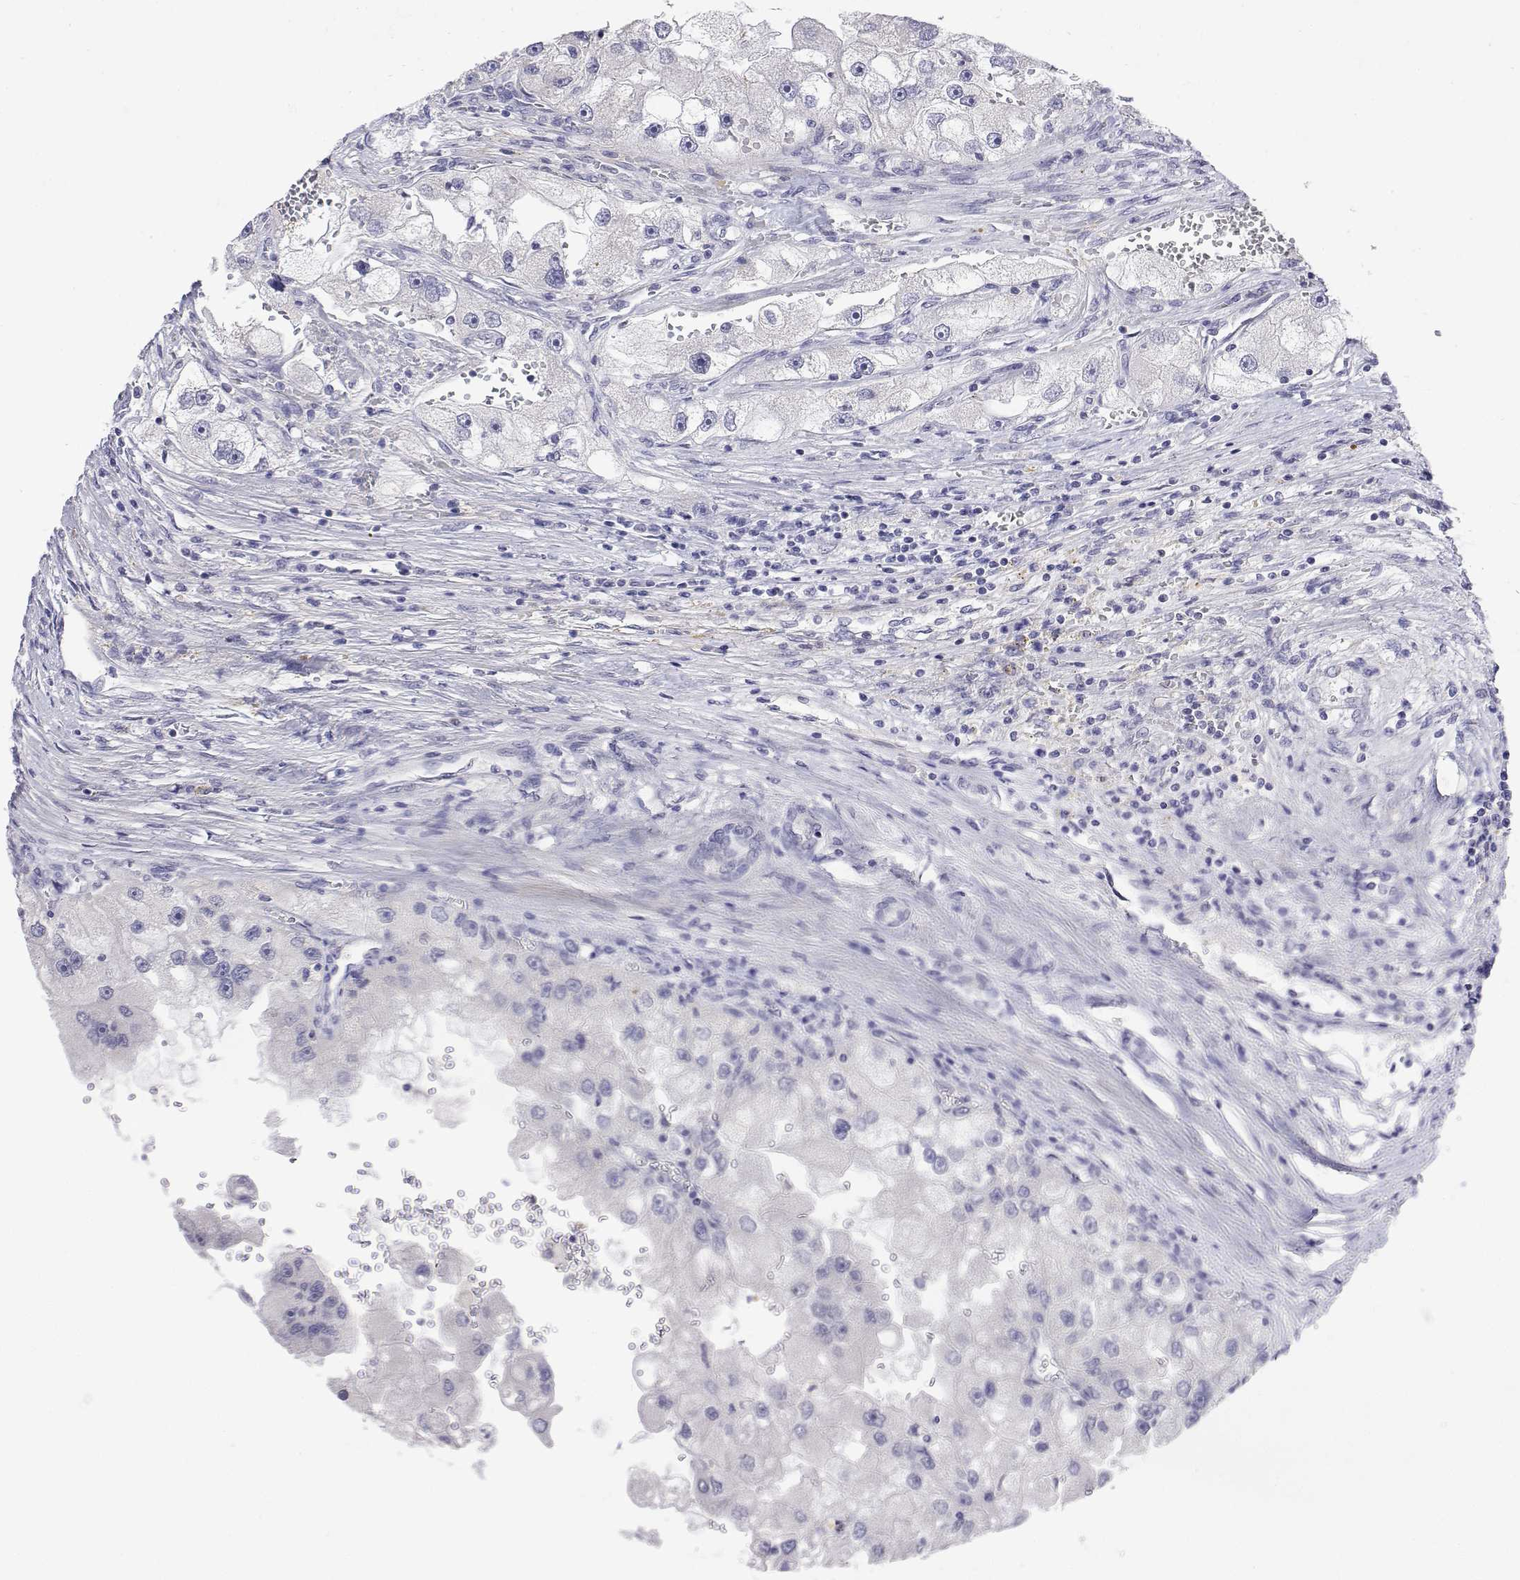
{"staining": {"intensity": "negative", "quantity": "none", "location": "none"}, "tissue": "renal cancer", "cell_type": "Tumor cells", "image_type": "cancer", "snomed": [{"axis": "morphology", "description": "Adenocarcinoma, NOS"}, {"axis": "topography", "description": "Kidney"}], "caption": "The histopathology image shows no staining of tumor cells in adenocarcinoma (renal). Brightfield microscopy of immunohistochemistry stained with DAB (brown) and hematoxylin (blue), captured at high magnification.", "gene": "GGACT", "patient": {"sex": "male", "age": 63}}